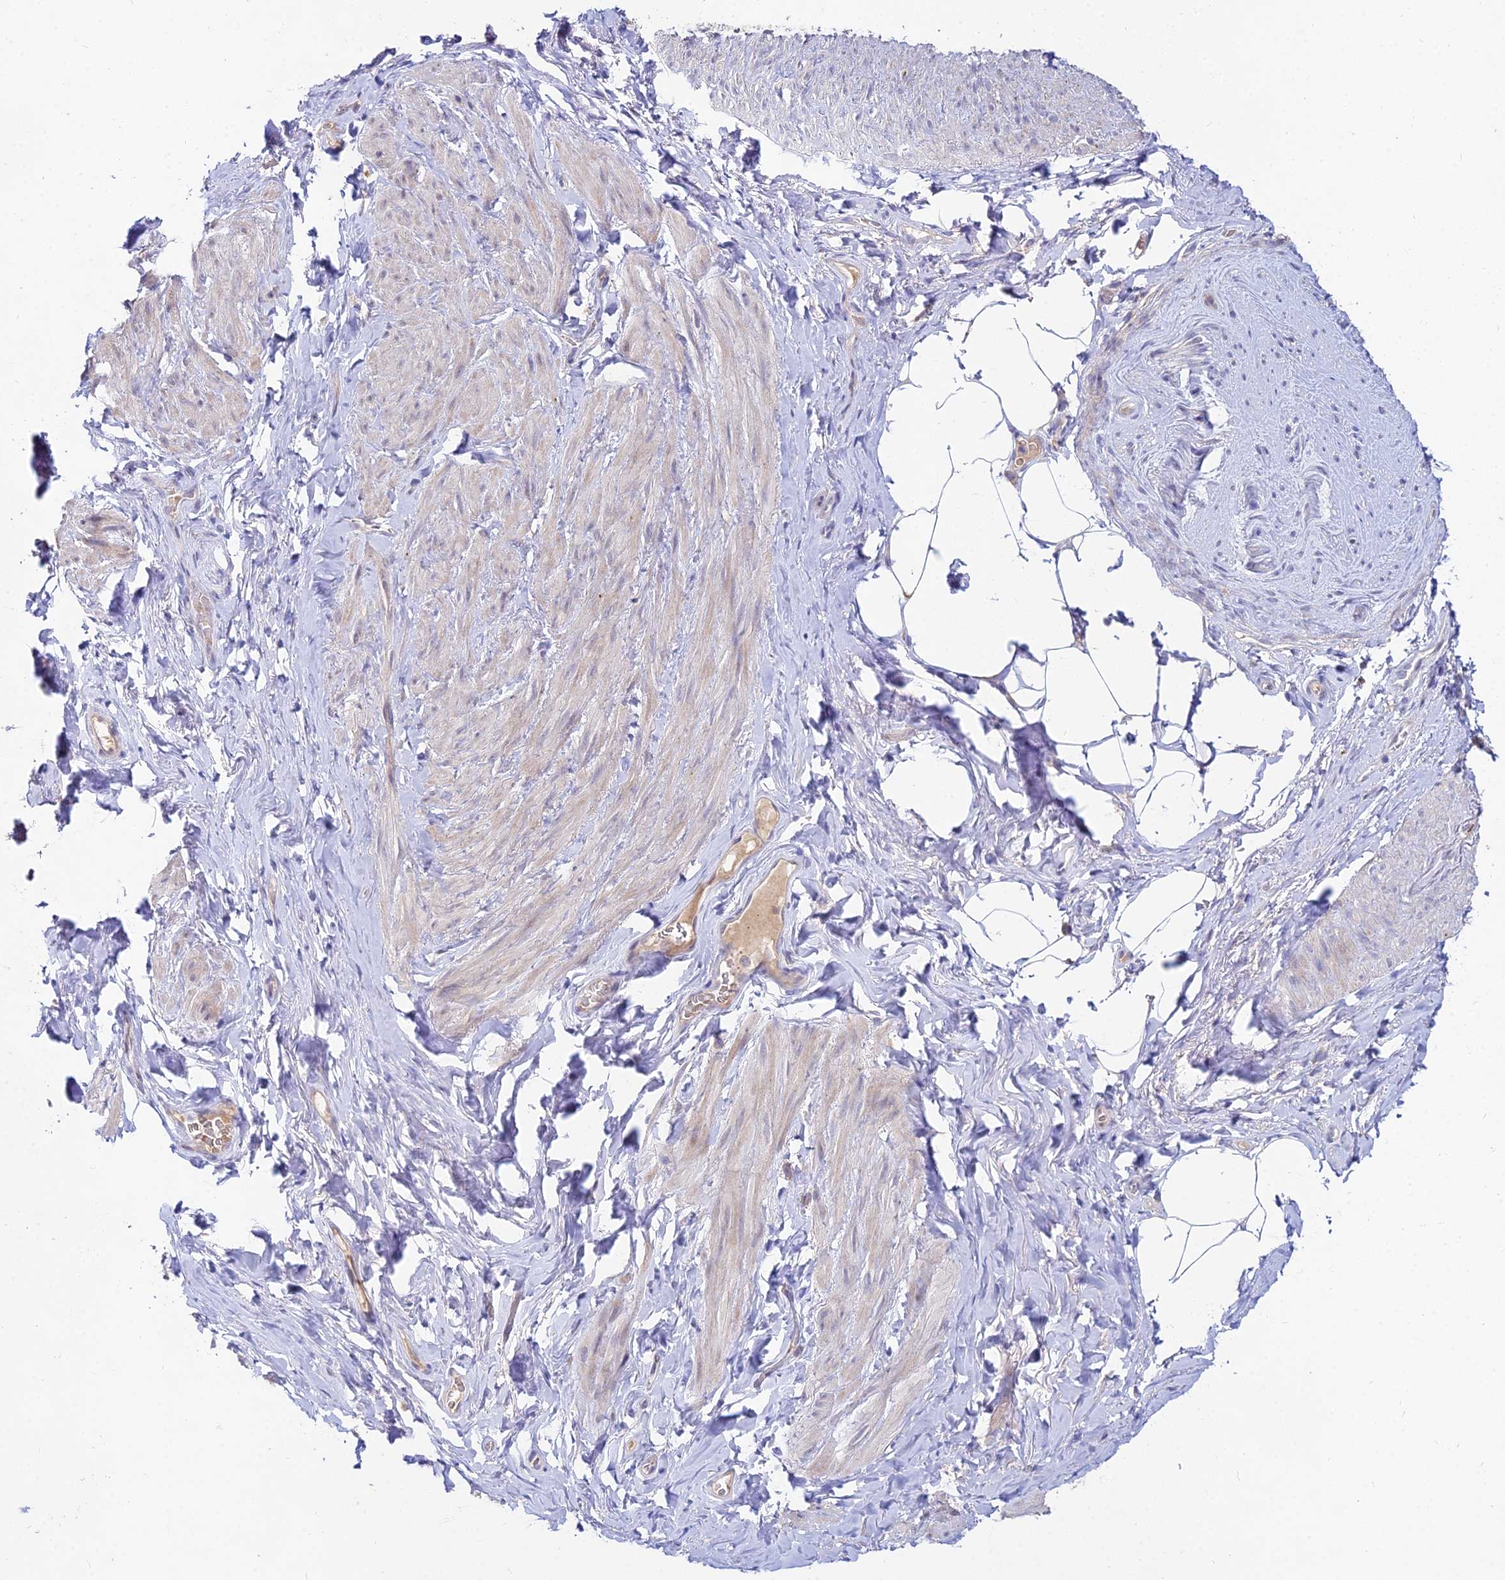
{"staining": {"intensity": "weak", "quantity": "<25%", "location": "cytoplasmic/membranous"}, "tissue": "smooth muscle", "cell_type": "Smooth muscle cells", "image_type": "normal", "snomed": [{"axis": "morphology", "description": "Normal tissue, NOS"}, {"axis": "topography", "description": "Smooth muscle"}, {"axis": "topography", "description": "Peripheral nerve tissue"}], "caption": "Smooth muscle cells are negative for protein expression in unremarkable human smooth muscle. Brightfield microscopy of IHC stained with DAB (brown) and hematoxylin (blue), captured at high magnification.", "gene": "WDR43", "patient": {"sex": "male", "age": 69}}